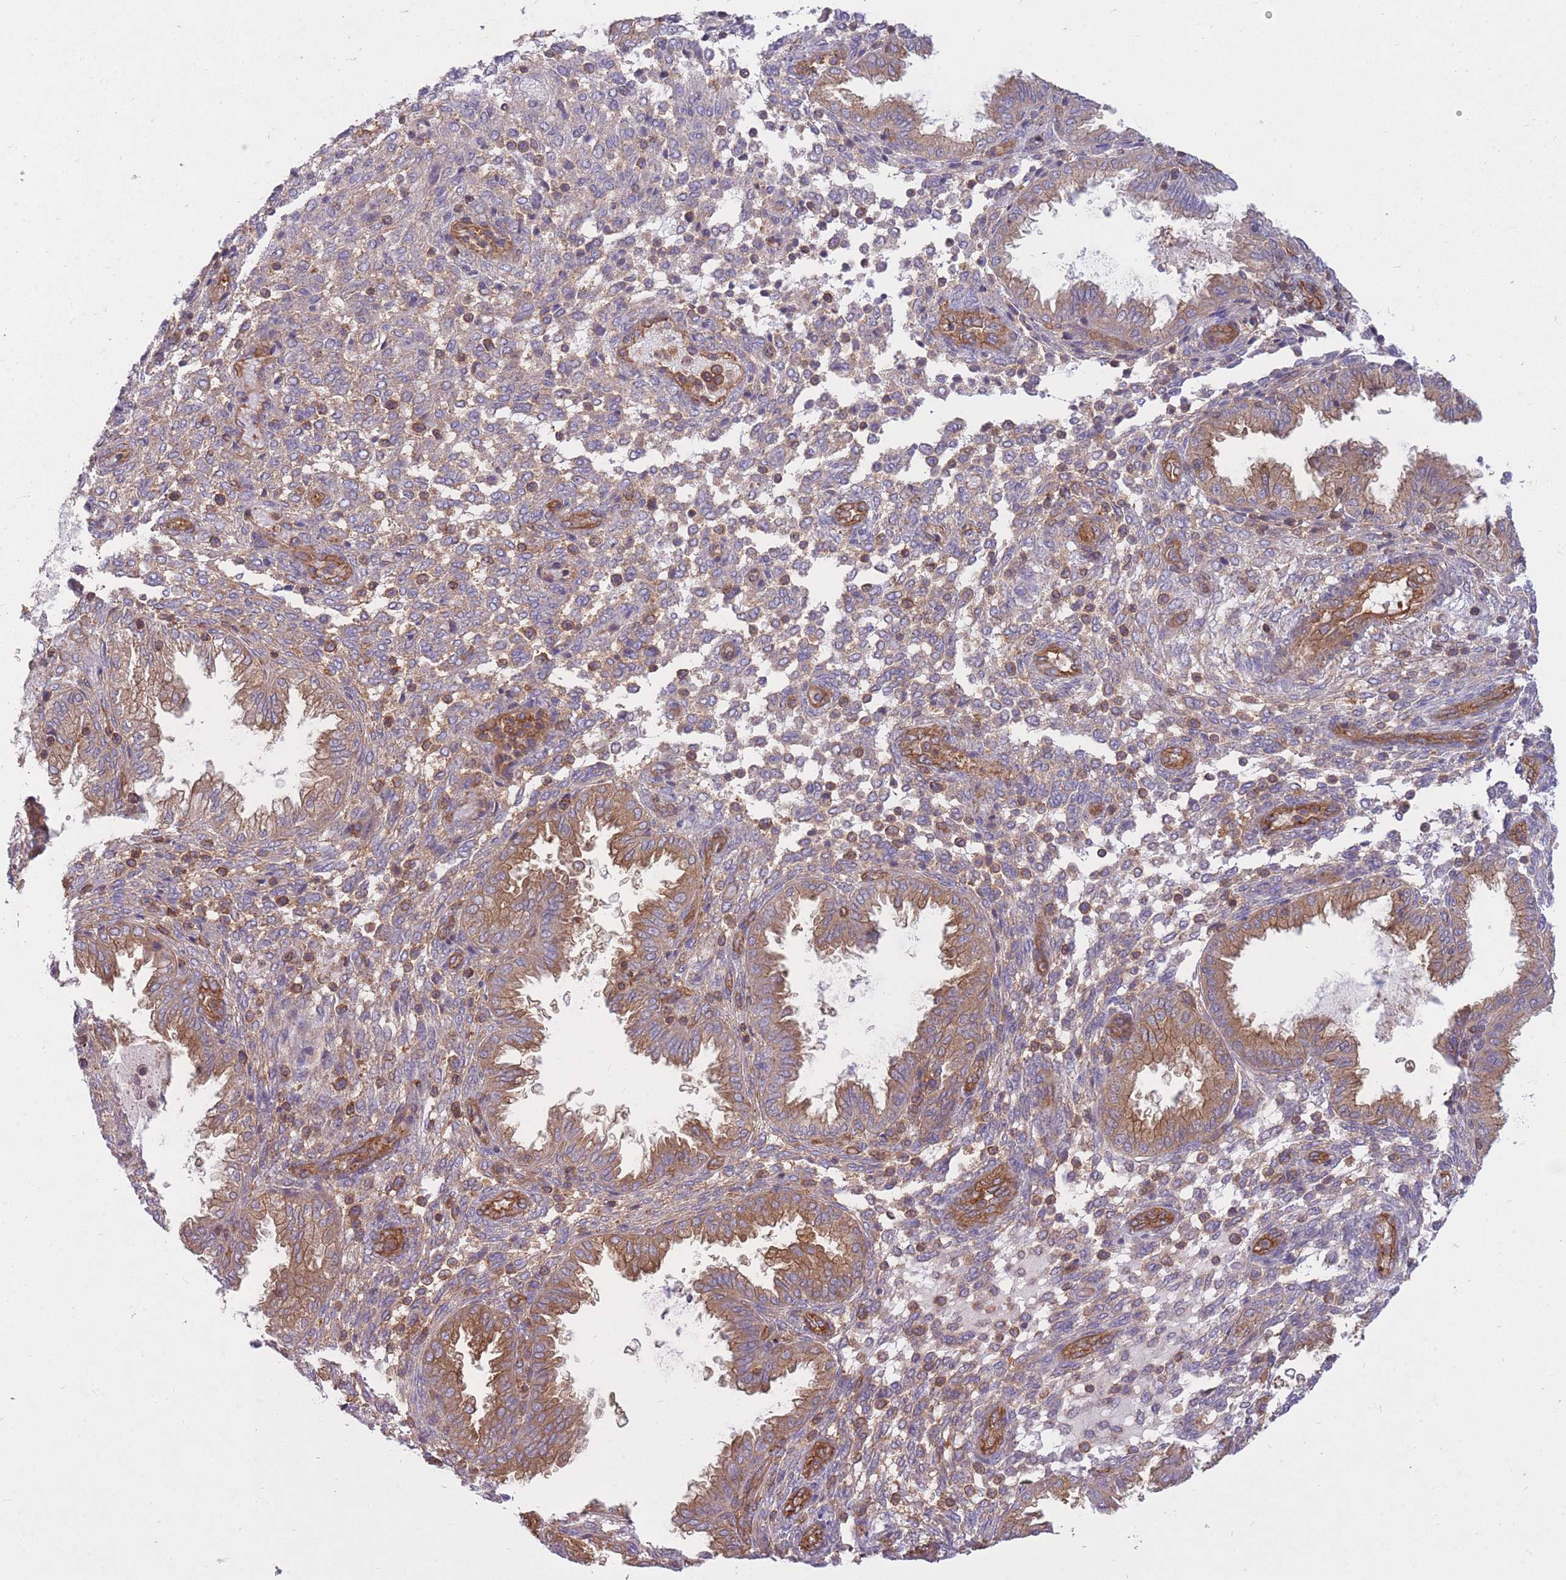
{"staining": {"intensity": "weak", "quantity": "25%-75%", "location": "cytoplasmic/membranous"}, "tissue": "endometrium", "cell_type": "Cells in endometrial stroma", "image_type": "normal", "snomed": [{"axis": "morphology", "description": "Normal tissue, NOS"}, {"axis": "topography", "description": "Endometrium"}], "caption": "Cells in endometrial stroma display low levels of weak cytoplasmic/membranous positivity in approximately 25%-75% of cells in benign endometrium.", "gene": "GGA1", "patient": {"sex": "female", "age": 33}}